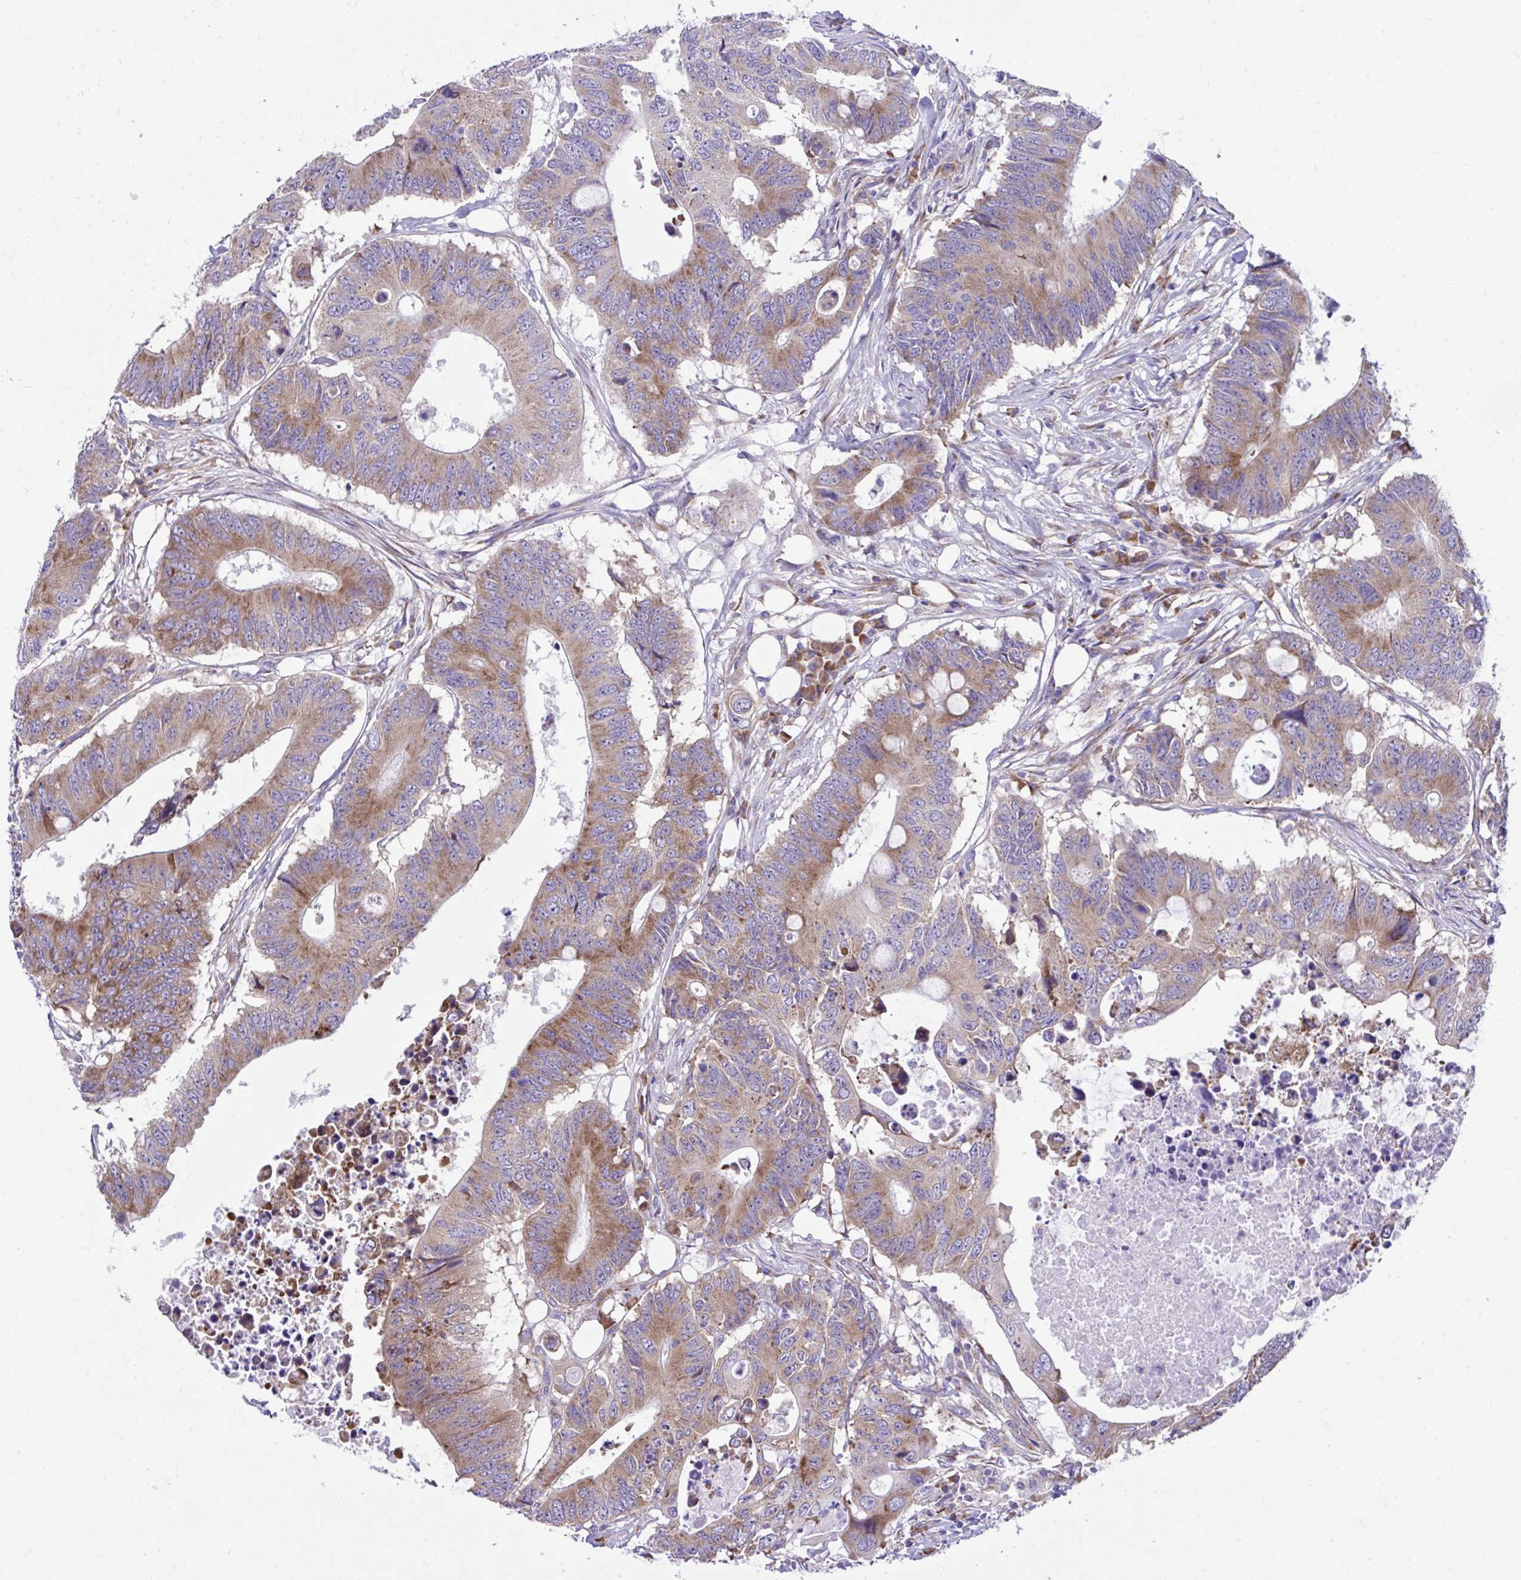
{"staining": {"intensity": "moderate", "quantity": "25%-75%", "location": "cytoplasmic/membranous"}, "tissue": "colorectal cancer", "cell_type": "Tumor cells", "image_type": "cancer", "snomed": [{"axis": "morphology", "description": "Adenocarcinoma, NOS"}, {"axis": "topography", "description": "Colon"}], "caption": "DAB immunohistochemical staining of human colorectal cancer shows moderate cytoplasmic/membranous protein expression in about 25%-75% of tumor cells.", "gene": "RPL7", "patient": {"sex": "male", "age": 71}}